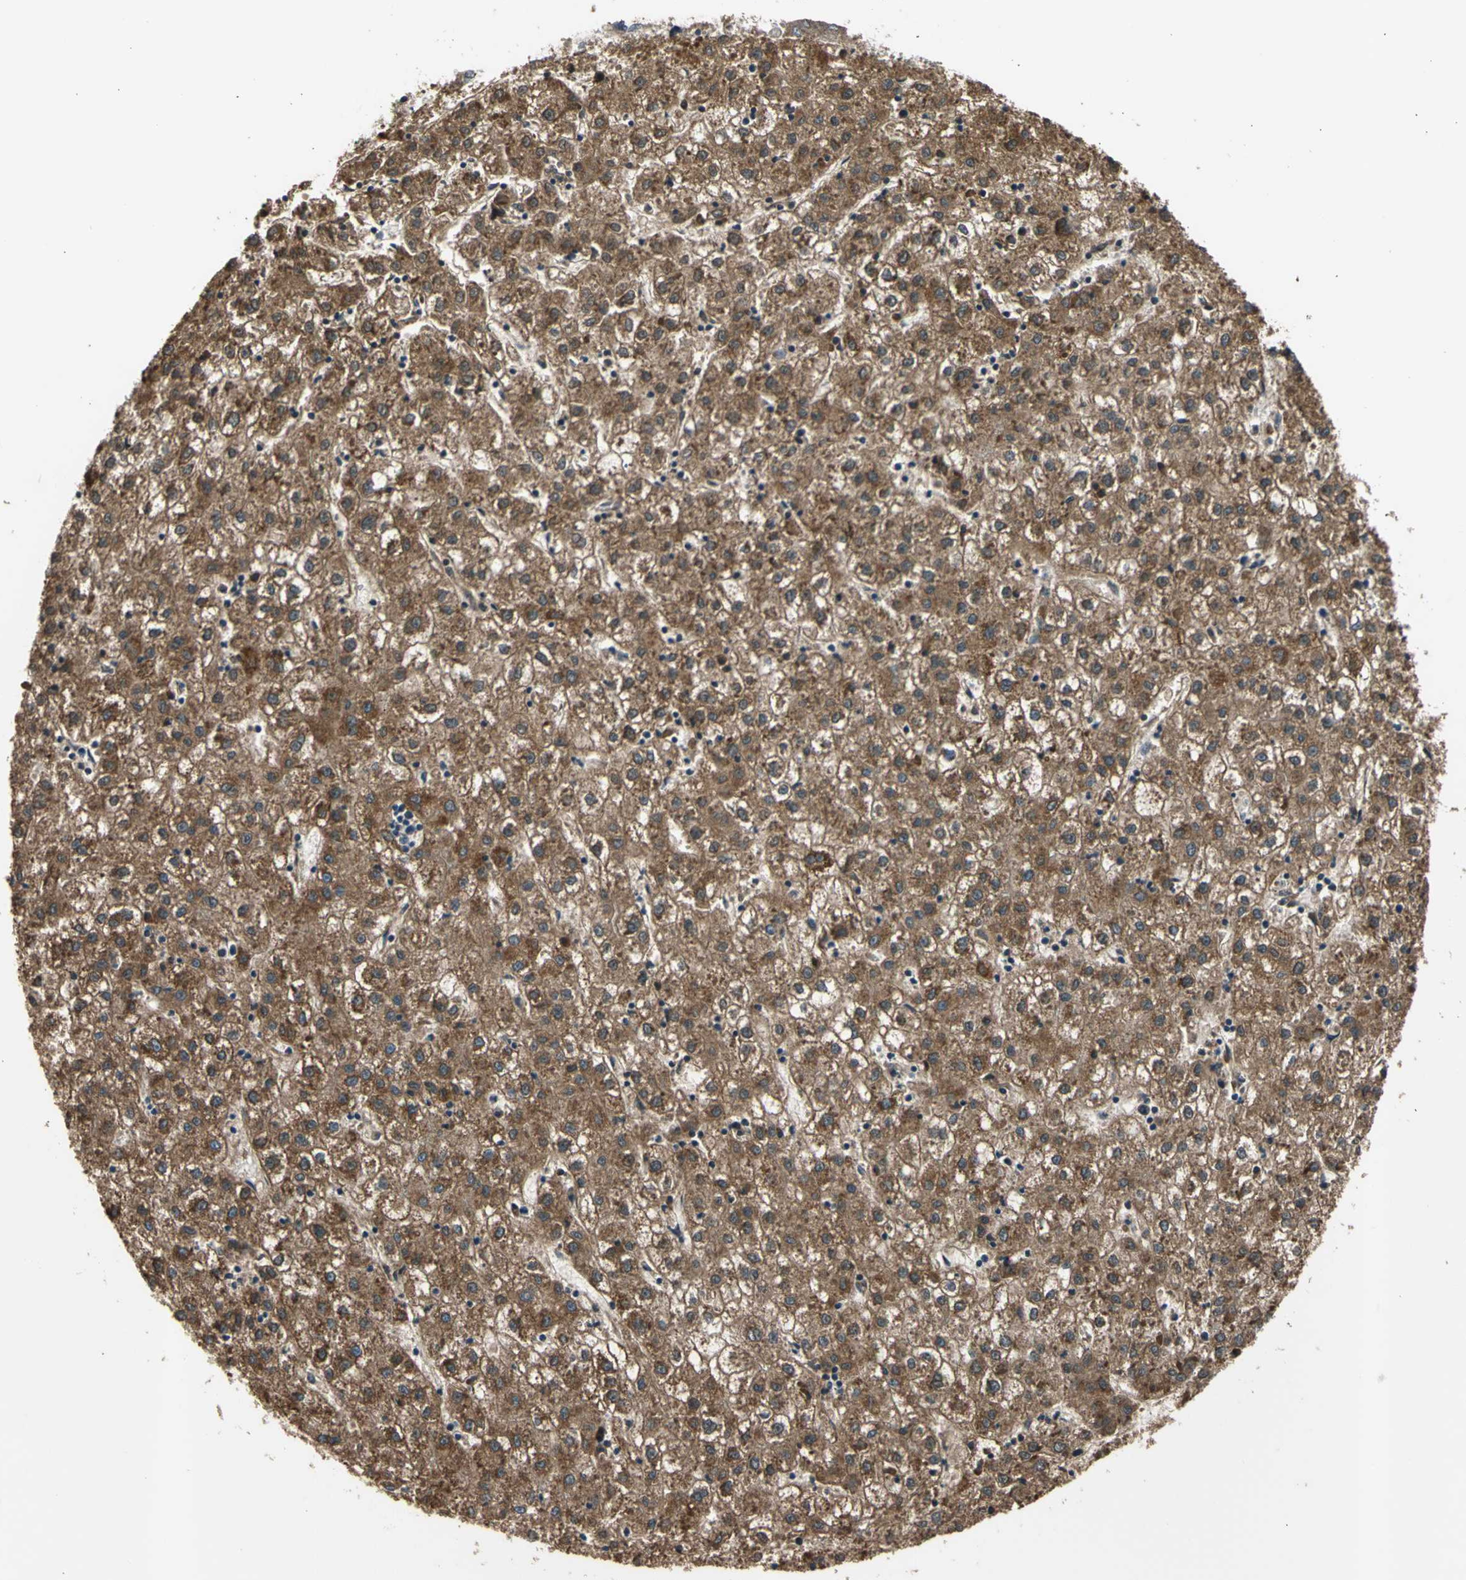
{"staining": {"intensity": "strong", "quantity": ">75%", "location": "cytoplasmic/membranous"}, "tissue": "liver cancer", "cell_type": "Tumor cells", "image_type": "cancer", "snomed": [{"axis": "morphology", "description": "Carcinoma, Hepatocellular, NOS"}, {"axis": "topography", "description": "Liver"}], "caption": "About >75% of tumor cells in human hepatocellular carcinoma (liver) display strong cytoplasmic/membranous protein staining as visualized by brown immunohistochemical staining.", "gene": "EFNB2", "patient": {"sex": "male", "age": 72}}